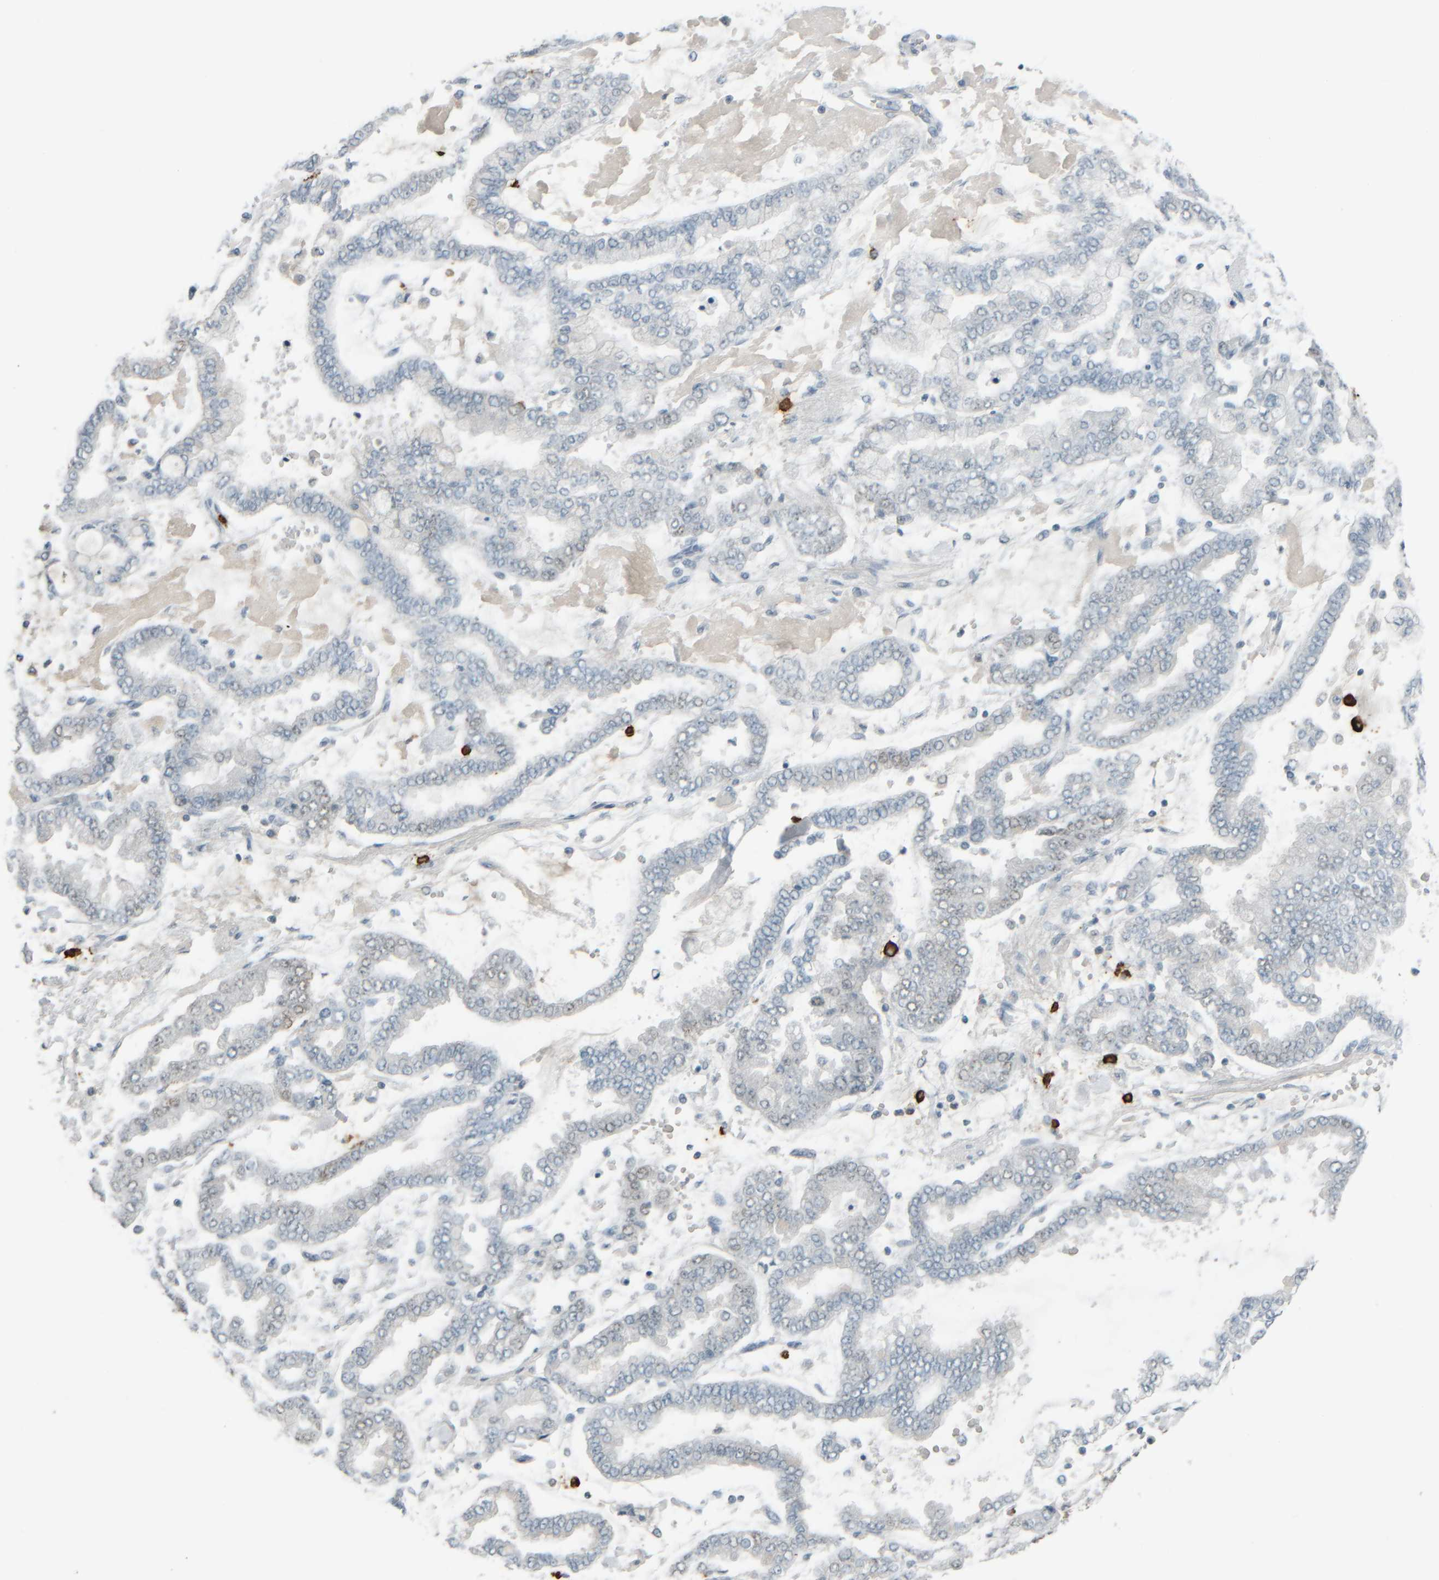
{"staining": {"intensity": "negative", "quantity": "none", "location": "none"}, "tissue": "stomach cancer", "cell_type": "Tumor cells", "image_type": "cancer", "snomed": [{"axis": "morphology", "description": "Normal tissue, NOS"}, {"axis": "morphology", "description": "Adenocarcinoma, NOS"}, {"axis": "topography", "description": "Stomach, upper"}, {"axis": "topography", "description": "Stomach"}], "caption": "This is a histopathology image of IHC staining of stomach cancer, which shows no expression in tumor cells.", "gene": "TPSAB1", "patient": {"sex": "male", "age": 76}}